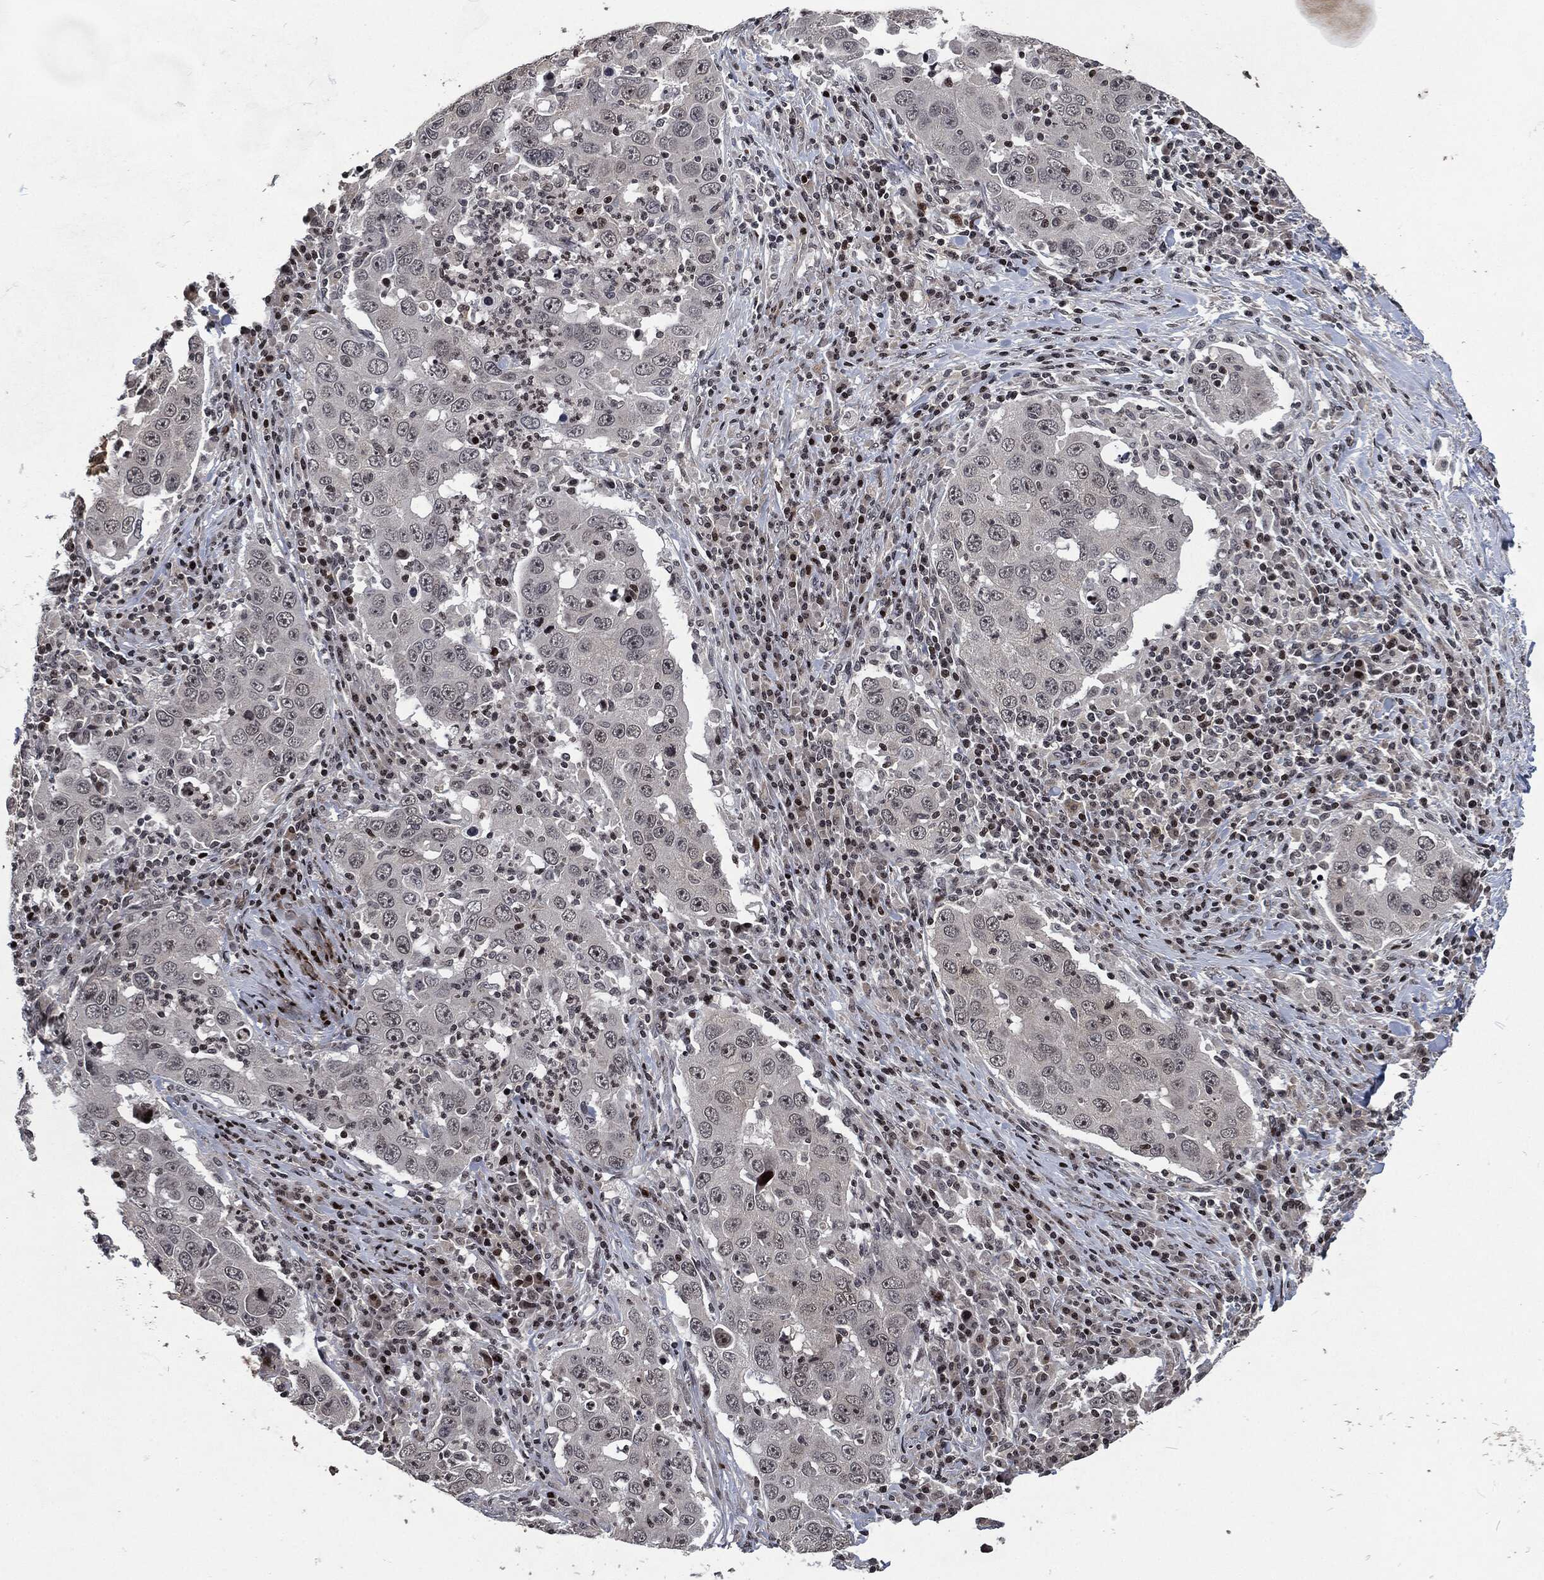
{"staining": {"intensity": "negative", "quantity": "none", "location": "none"}, "tissue": "lung cancer", "cell_type": "Tumor cells", "image_type": "cancer", "snomed": [{"axis": "morphology", "description": "Adenocarcinoma, NOS"}, {"axis": "topography", "description": "Lung"}], "caption": "Protein analysis of lung cancer (adenocarcinoma) shows no significant staining in tumor cells.", "gene": "EGFR", "patient": {"sex": "male", "age": 73}}